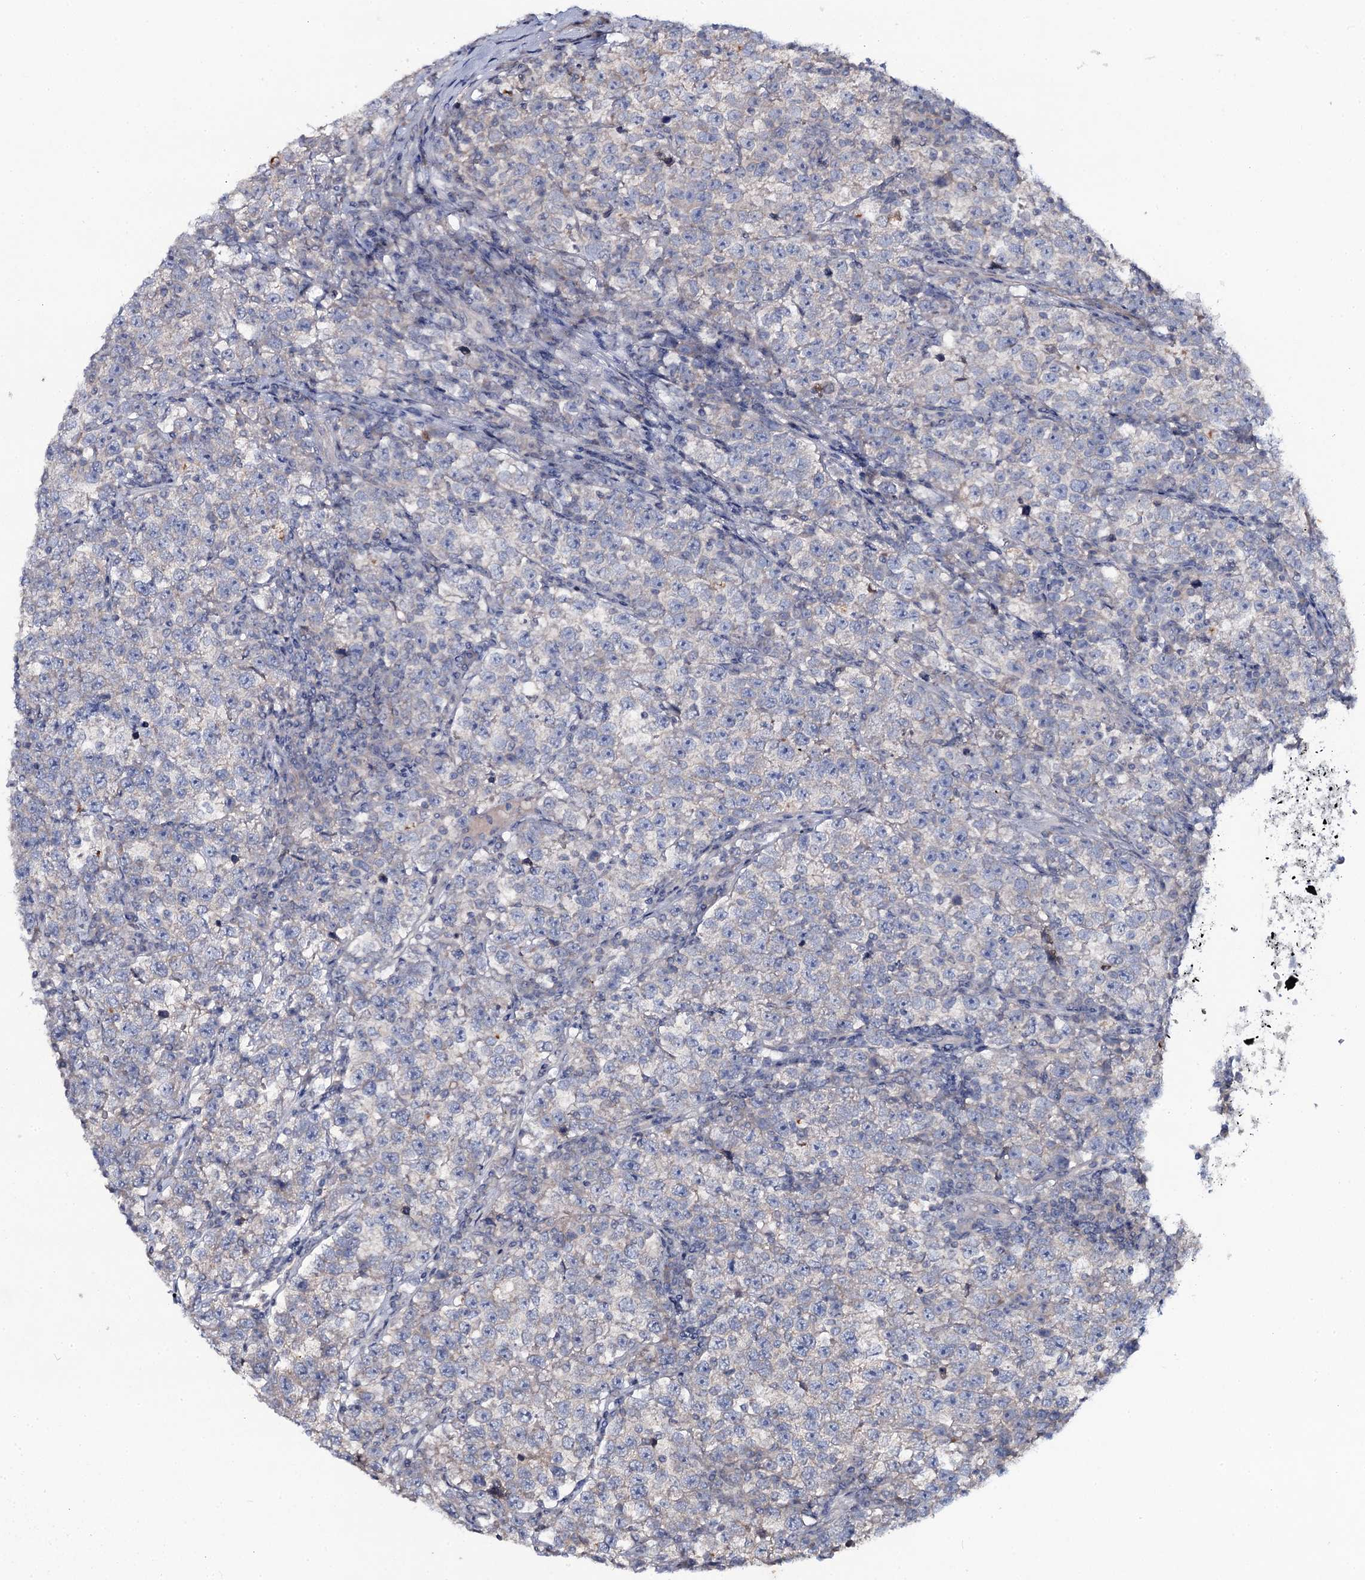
{"staining": {"intensity": "negative", "quantity": "none", "location": "none"}, "tissue": "testis cancer", "cell_type": "Tumor cells", "image_type": "cancer", "snomed": [{"axis": "morphology", "description": "Normal tissue, NOS"}, {"axis": "morphology", "description": "Seminoma, NOS"}, {"axis": "topography", "description": "Testis"}], "caption": "Testis cancer was stained to show a protein in brown. There is no significant staining in tumor cells.", "gene": "SNAP23", "patient": {"sex": "male", "age": 43}}